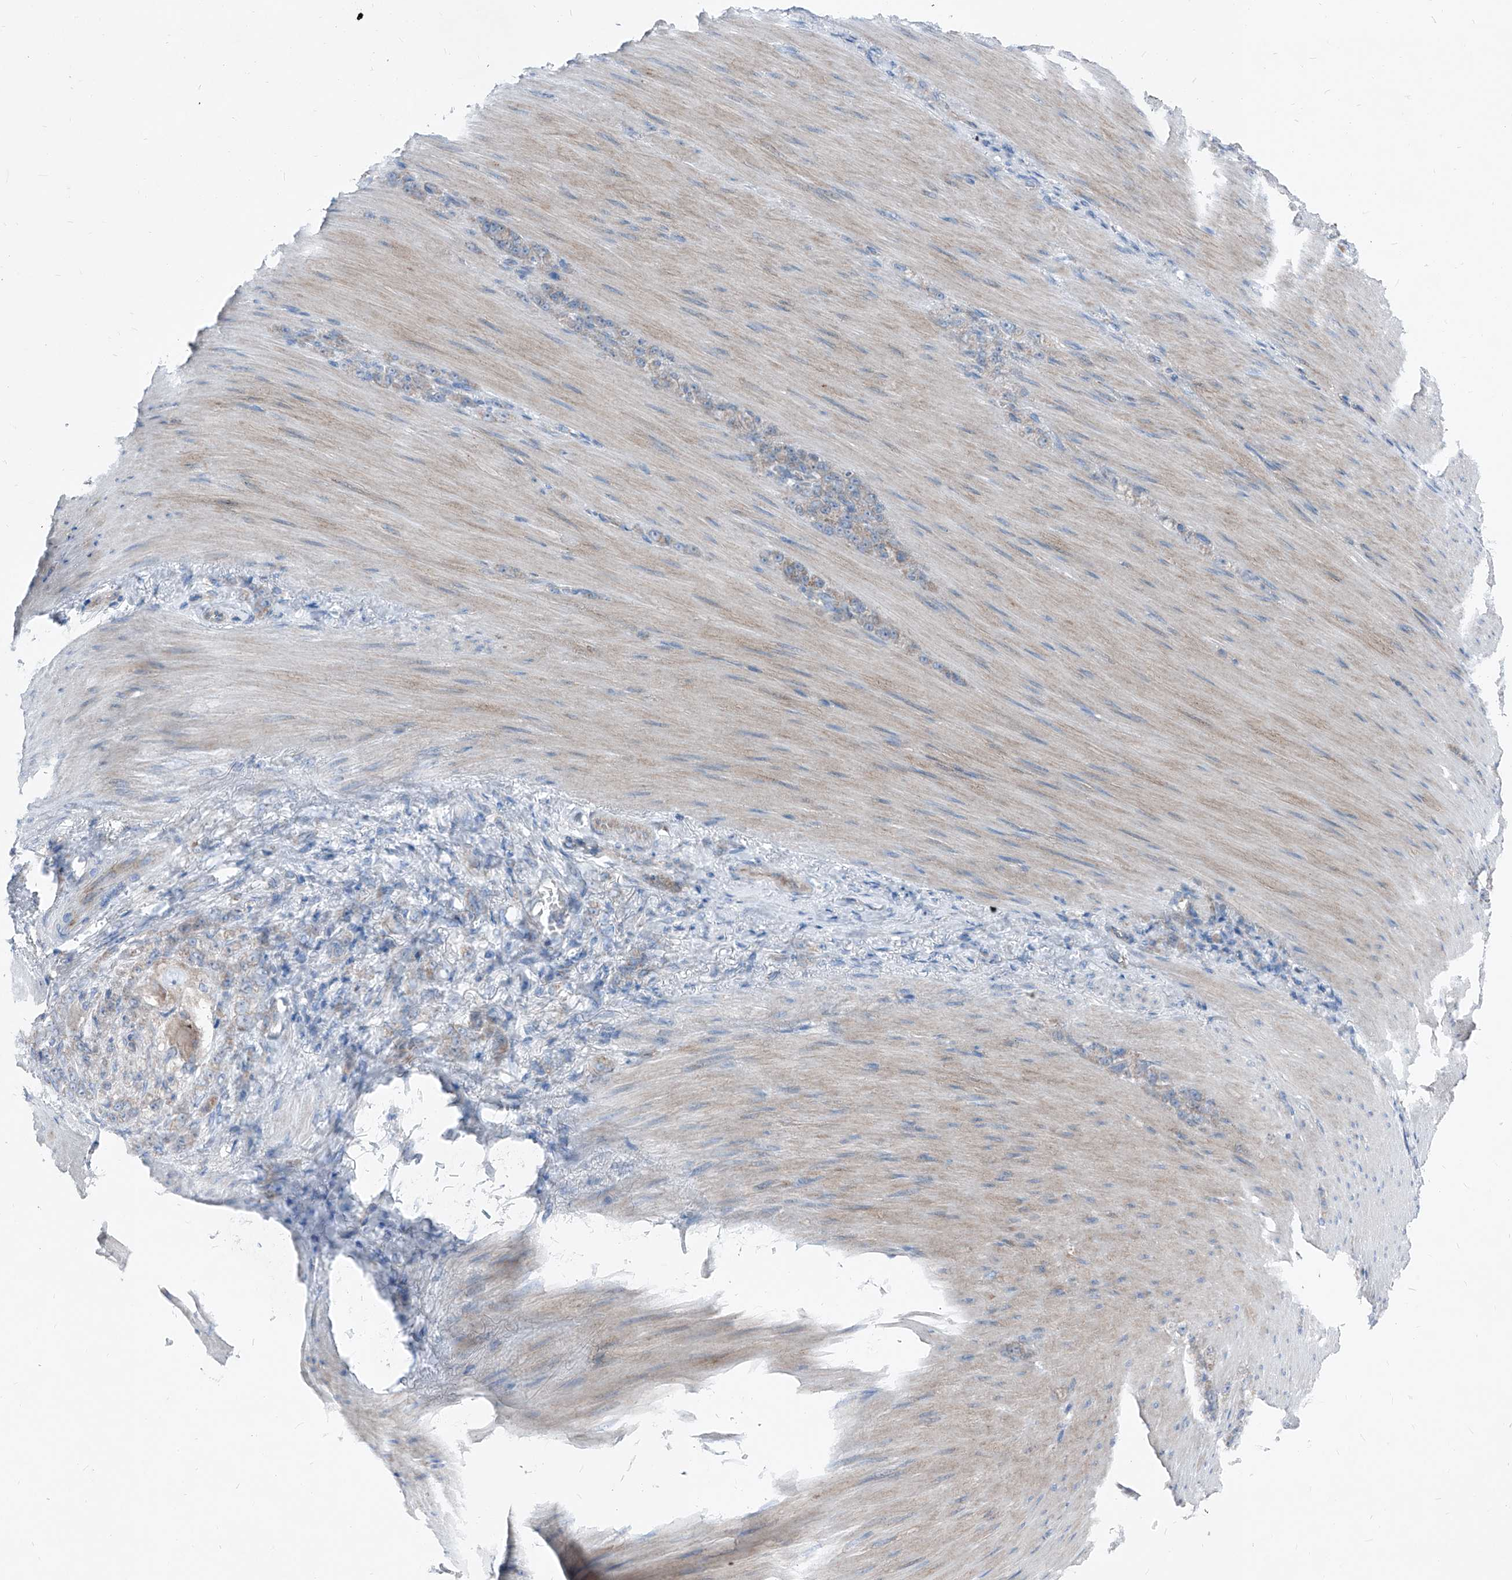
{"staining": {"intensity": "weak", "quantity": "<25%", "location": "cytoplasmic/membranous"}, "tissue": "stomach cancer", "cell_type": "Tumor cells", "image_type": "cancer", "snomed": [{"axis": "morphology", "description": "Normal tissue, NOS"}, {"axis": "morphology", "description": "Adenocarcinoma, NOS"}, {"axis": "topography", "description": "Stomach"}], "caption": "Photomicrograph shows no significant protein expression in tumor cells of adenocarcinoma (stomach).", "gene": "AGPS", "patient": {"sex": "male", "age": 82}}